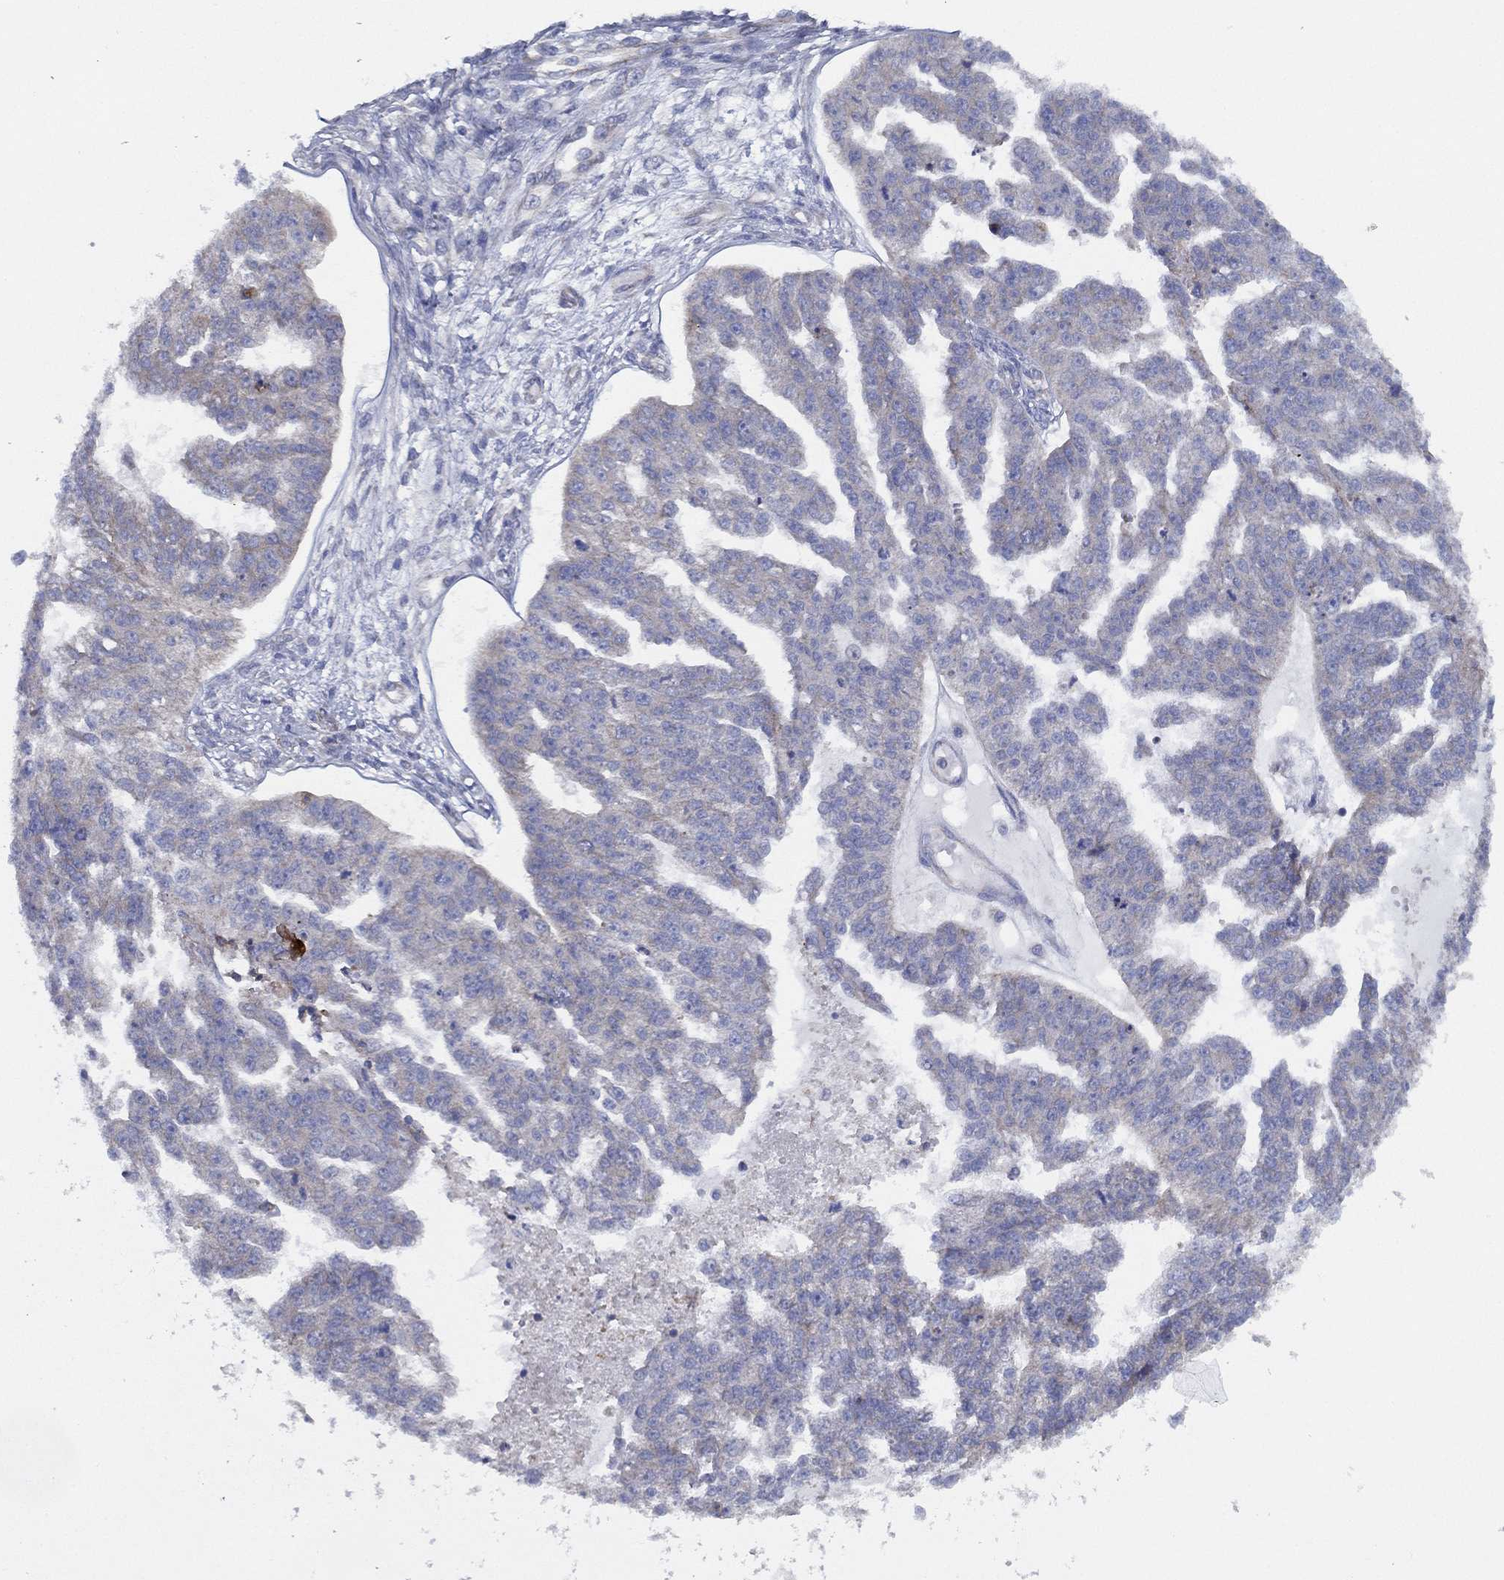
{"staining": {"intensity": "weak", "quantity": "<25%", "location": "cytoplasmic/membranous"}, "tissue": "ovarian cancer", "cell_type": "Tumor cells", "image_type": "cancer", "snomed": [{"axis": "morphology", "description": "Cystadenocarcinoma, serous, NOS"}, {"axis": "topography", "description": "Ovary"}], "caption": "Tumor cells are negative for brown protein staining in ovarian serous cystadenocarcinoma. (DAB (3,3'-diaminobenzidine) immunohistochemistry (IHC) visualized using brightfield microscopy, high magnification).", "gene": "ZNF223", "patient": {"sex": "female", "age": 58}}